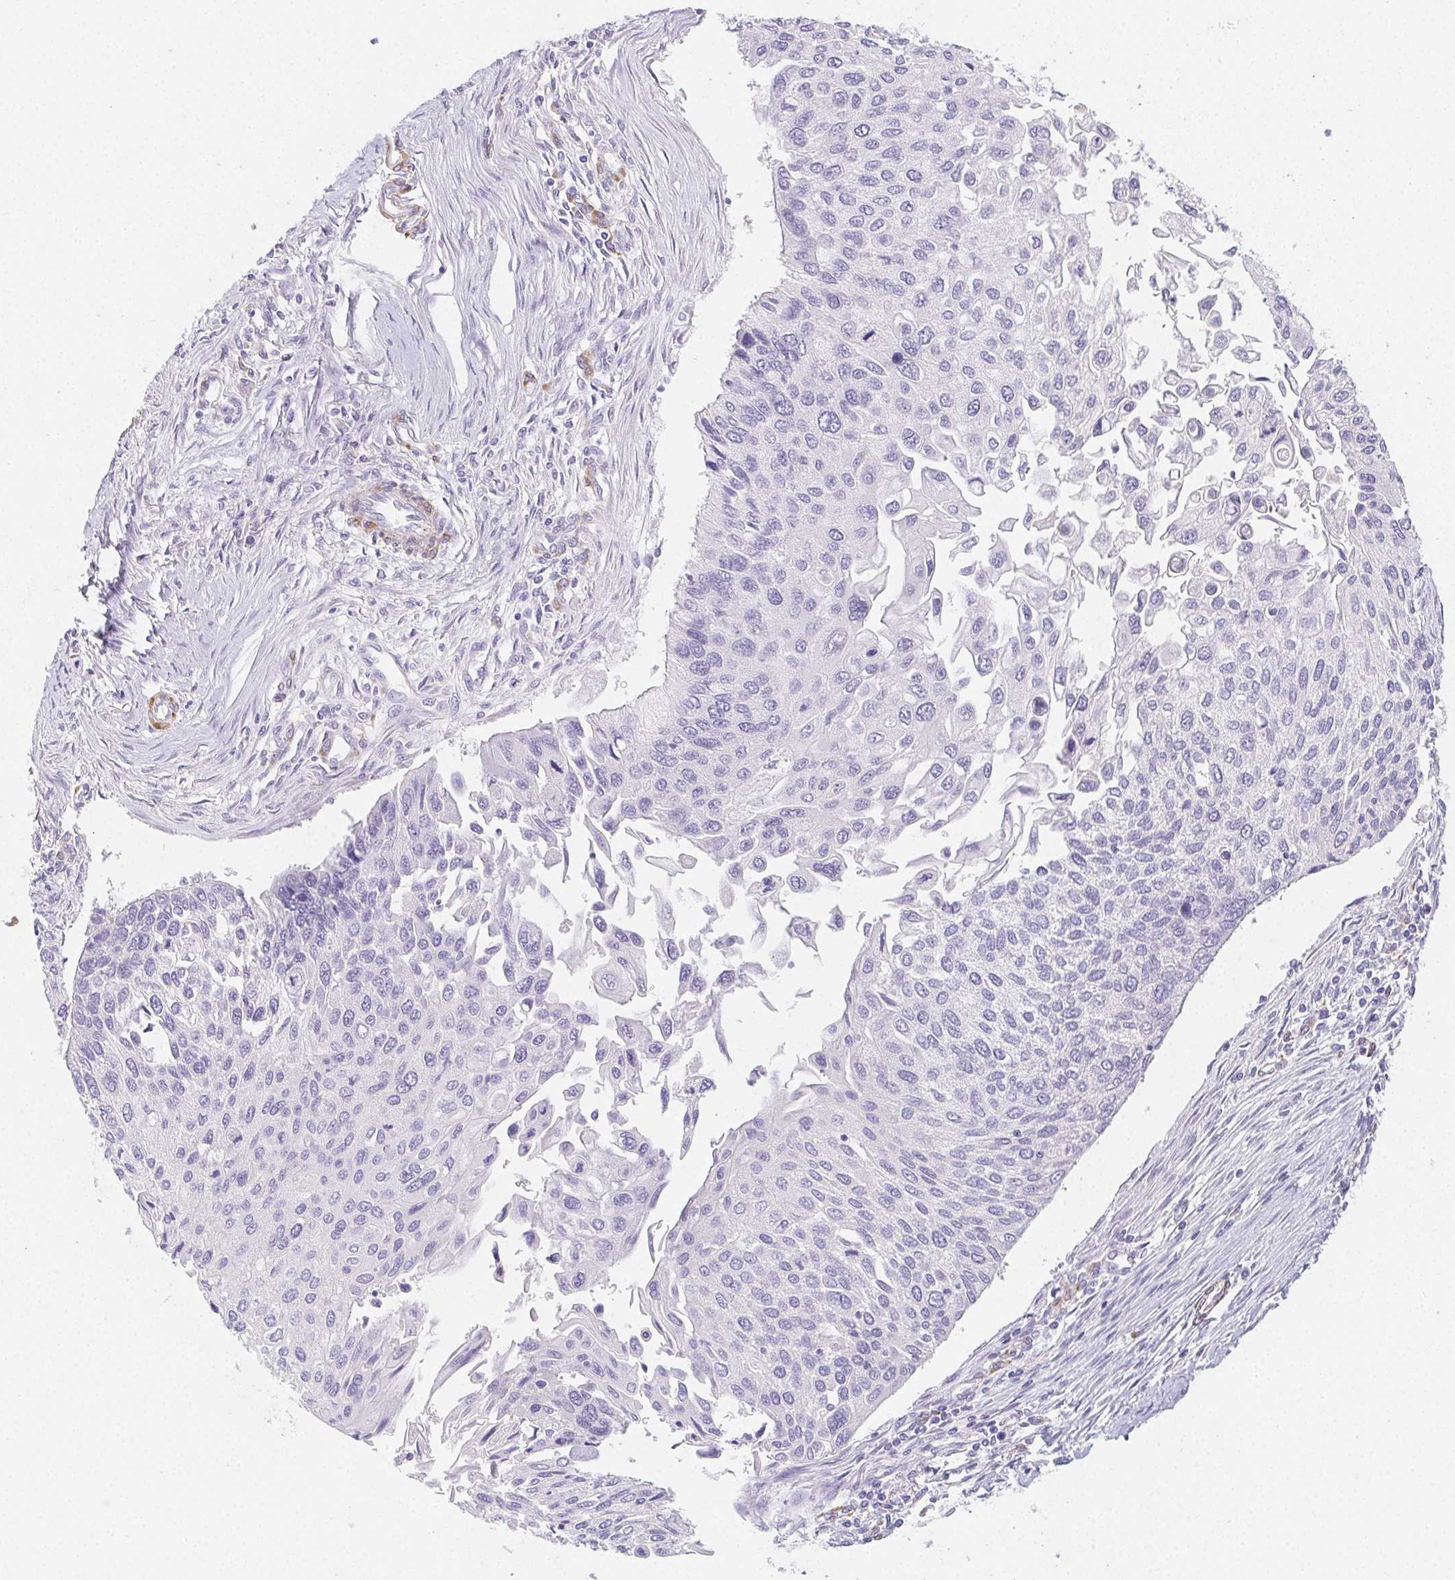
{"staining": {"intensity": "negative", "quantity": "none", "location": "none"}, "tissue": "lung cancer", "cell_type": "Tumor cells", "image_type": "cancer", "snomed": [{"axis": "morphology", "description": "Squamous cell carcinoma, NOS"}, {"axis": "morphology", "description": "Squamous cell carcinoma, metastatic, NOS"}, {"axis": "topography", "description": "Lung"}], "caption": "Squamous cell carcinoma (lung) was stained to show a protein in brown. There is no significant expression in tumor cells.", "gene": "HRC", "patient": {"sex": "male", "age": 63}}